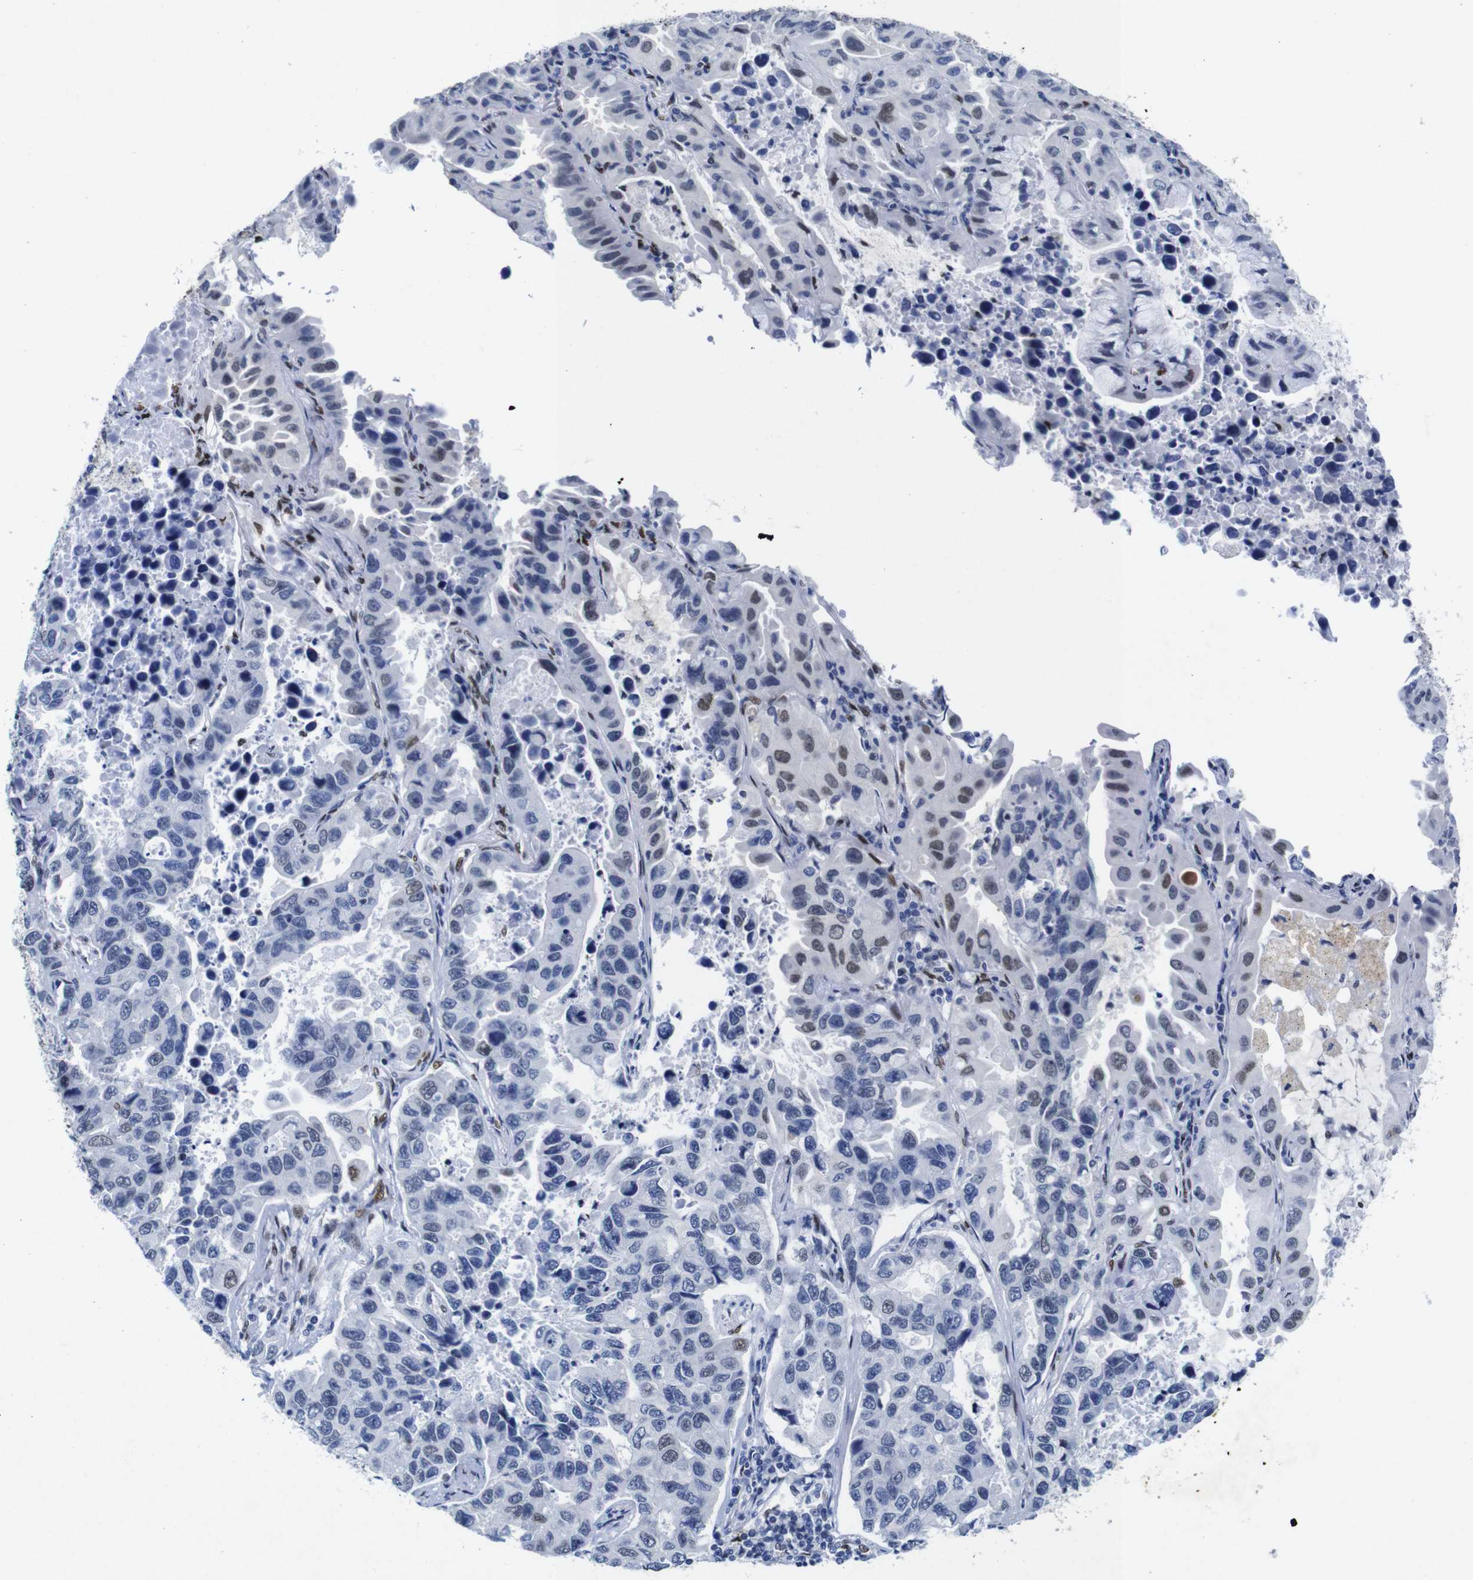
{"staining": {"intensity": "weak", "quantity": "<25%", "location": "nuclear"}, "tissue": "lung cancer", "cell_type": "Tumor cells", "image_type": "cancer", "snomed": [{"axis": "morphology", "description": "Adenocarcinoma, NOS"}, {"axis": "topography", "description": "Lung"}], "caption": "Immunohistochemistry of human lung adenocarcinoma reveals no expression in tumor cells.", "gene": "FOSL2", "patient": {"sex": "male", "age": 64}}